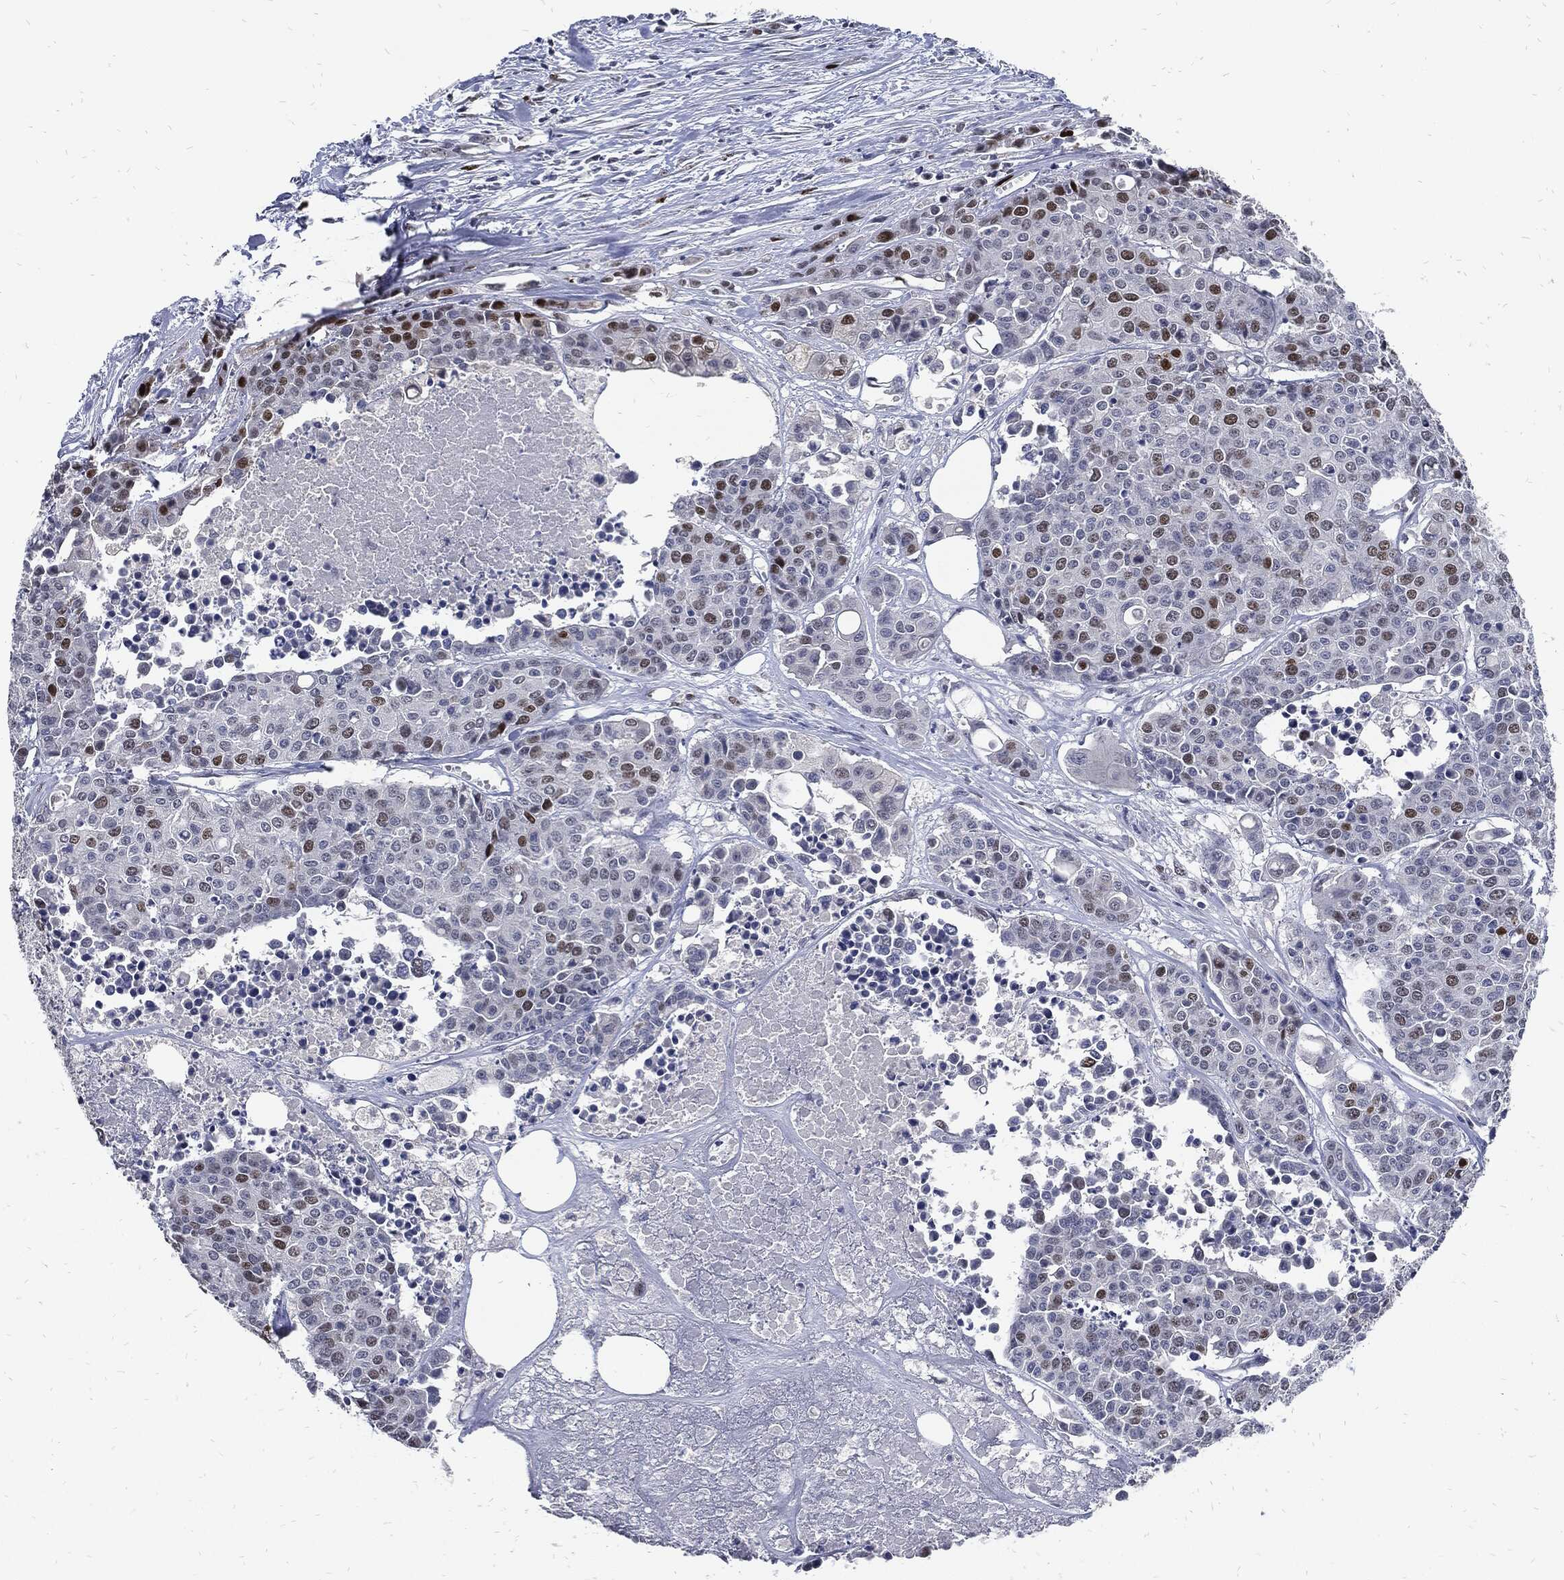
{"staining": {"intensity": "strong", "quantity": "<25%", "location": "nuclear"}, "tissue": "carcinoid", "cell_type": "Tumor cells", "image_type": "cancer", "snomed": [{"axis": "morphology", "description": "Carcinoid, malignant, NOS"}, {"axis": "topography", "description": "Colon"}], "caption": "Immunohistochemical staining of human carcinoid displays strong nuclear protein staining in about <25% of tumor cells.", "gene": "NBN", "patient": {"sex": "male", "age": 81}}